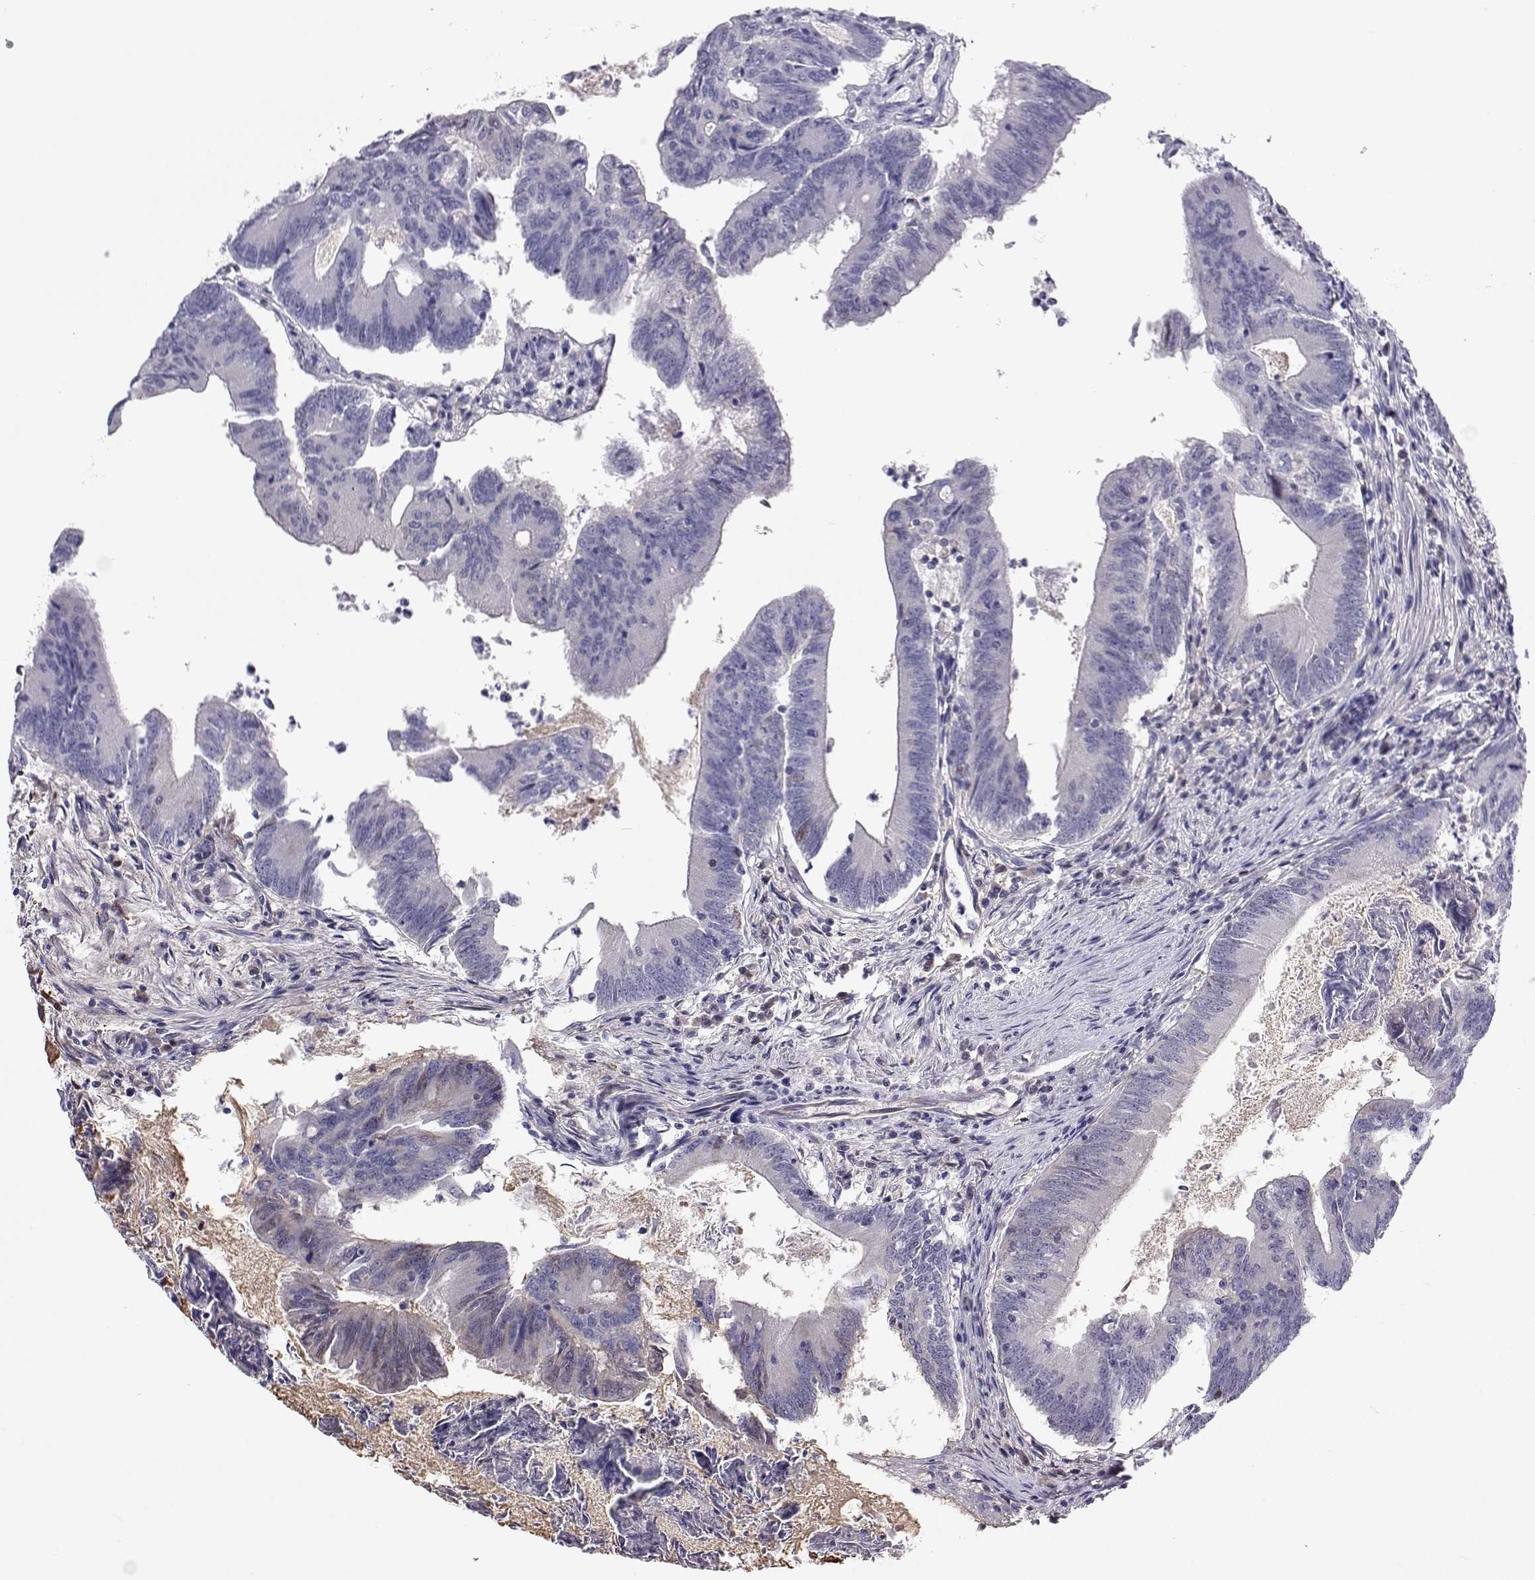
{"staining": {"intensity": "negative", "quantity": "none", "location": "none"}, "tissue": "colorectal cancer", "cell_type": "Tumor cells", "image_type": "cancer", "snomed": [{"axis": "morphology", "description": "Adenocarcinoma, NOS"}, {"axis": "topography", "description": "Colon"}], "caption": "Immunohistochemistry micrograph of neoplastic tissue: human colorectal adenocarcinoma stained with DAB reveals no significant protein staining in tumor cells. The staining was performed using DAB to visualize the protein expression in brown, while the nuclei were stained in blue with hematoxylin (Magnification: 20x).", "gene": "GALM", "patient": {"sex": "female", "age": 70}}